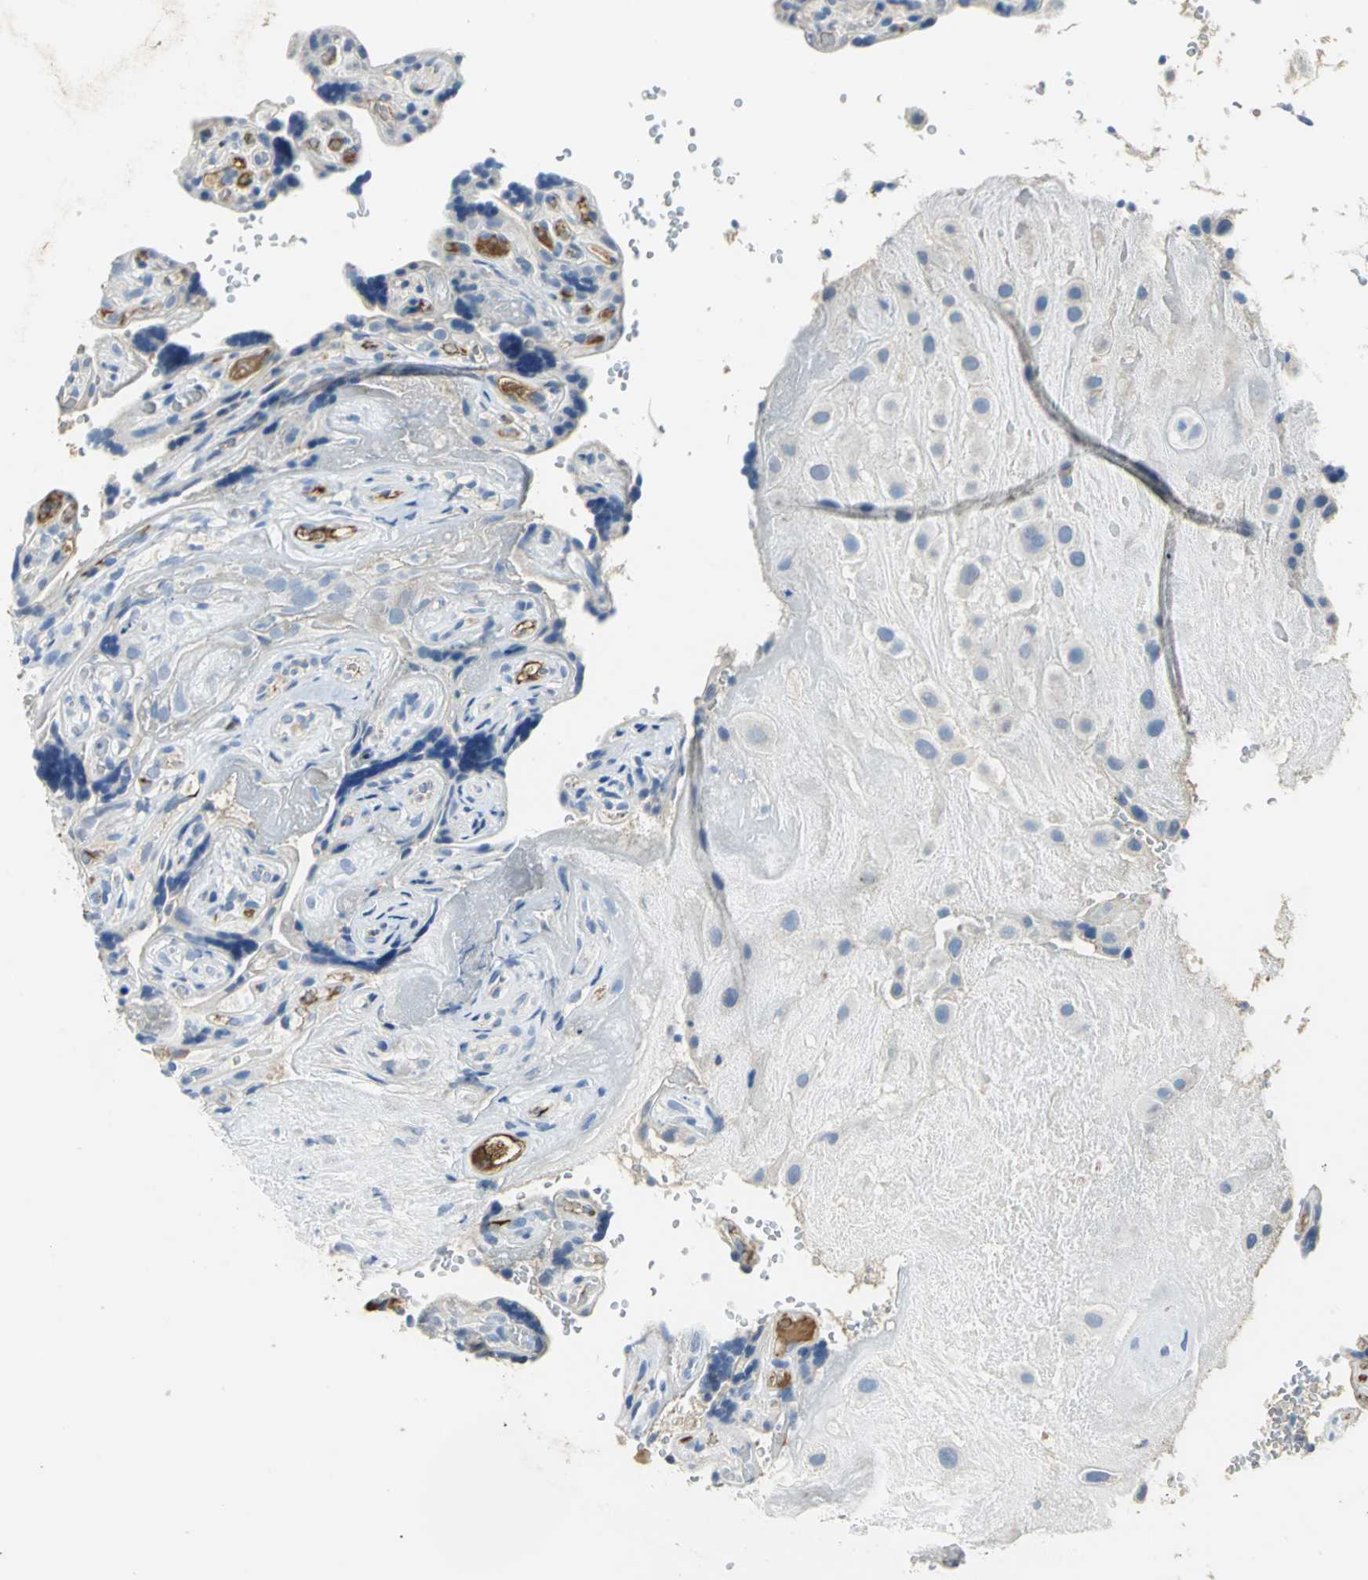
{"staining": {"intensity": "negative", "quantity": "none", "location": "none"}, "tissue": "placenta", "cell_type": "Decidual cells", "image_type": "normal", "snomed": [{"axis": "morphology", "description": "Normal tissue, NOS"}, {"axis": "topography", "description": "Placenta"}], "caption": "This is an IHC photomicrograph of normal placenta. There is no positivity in decidual cells.", "gene": "GYG2", "patient": {"sex": "female", "age": 30}}